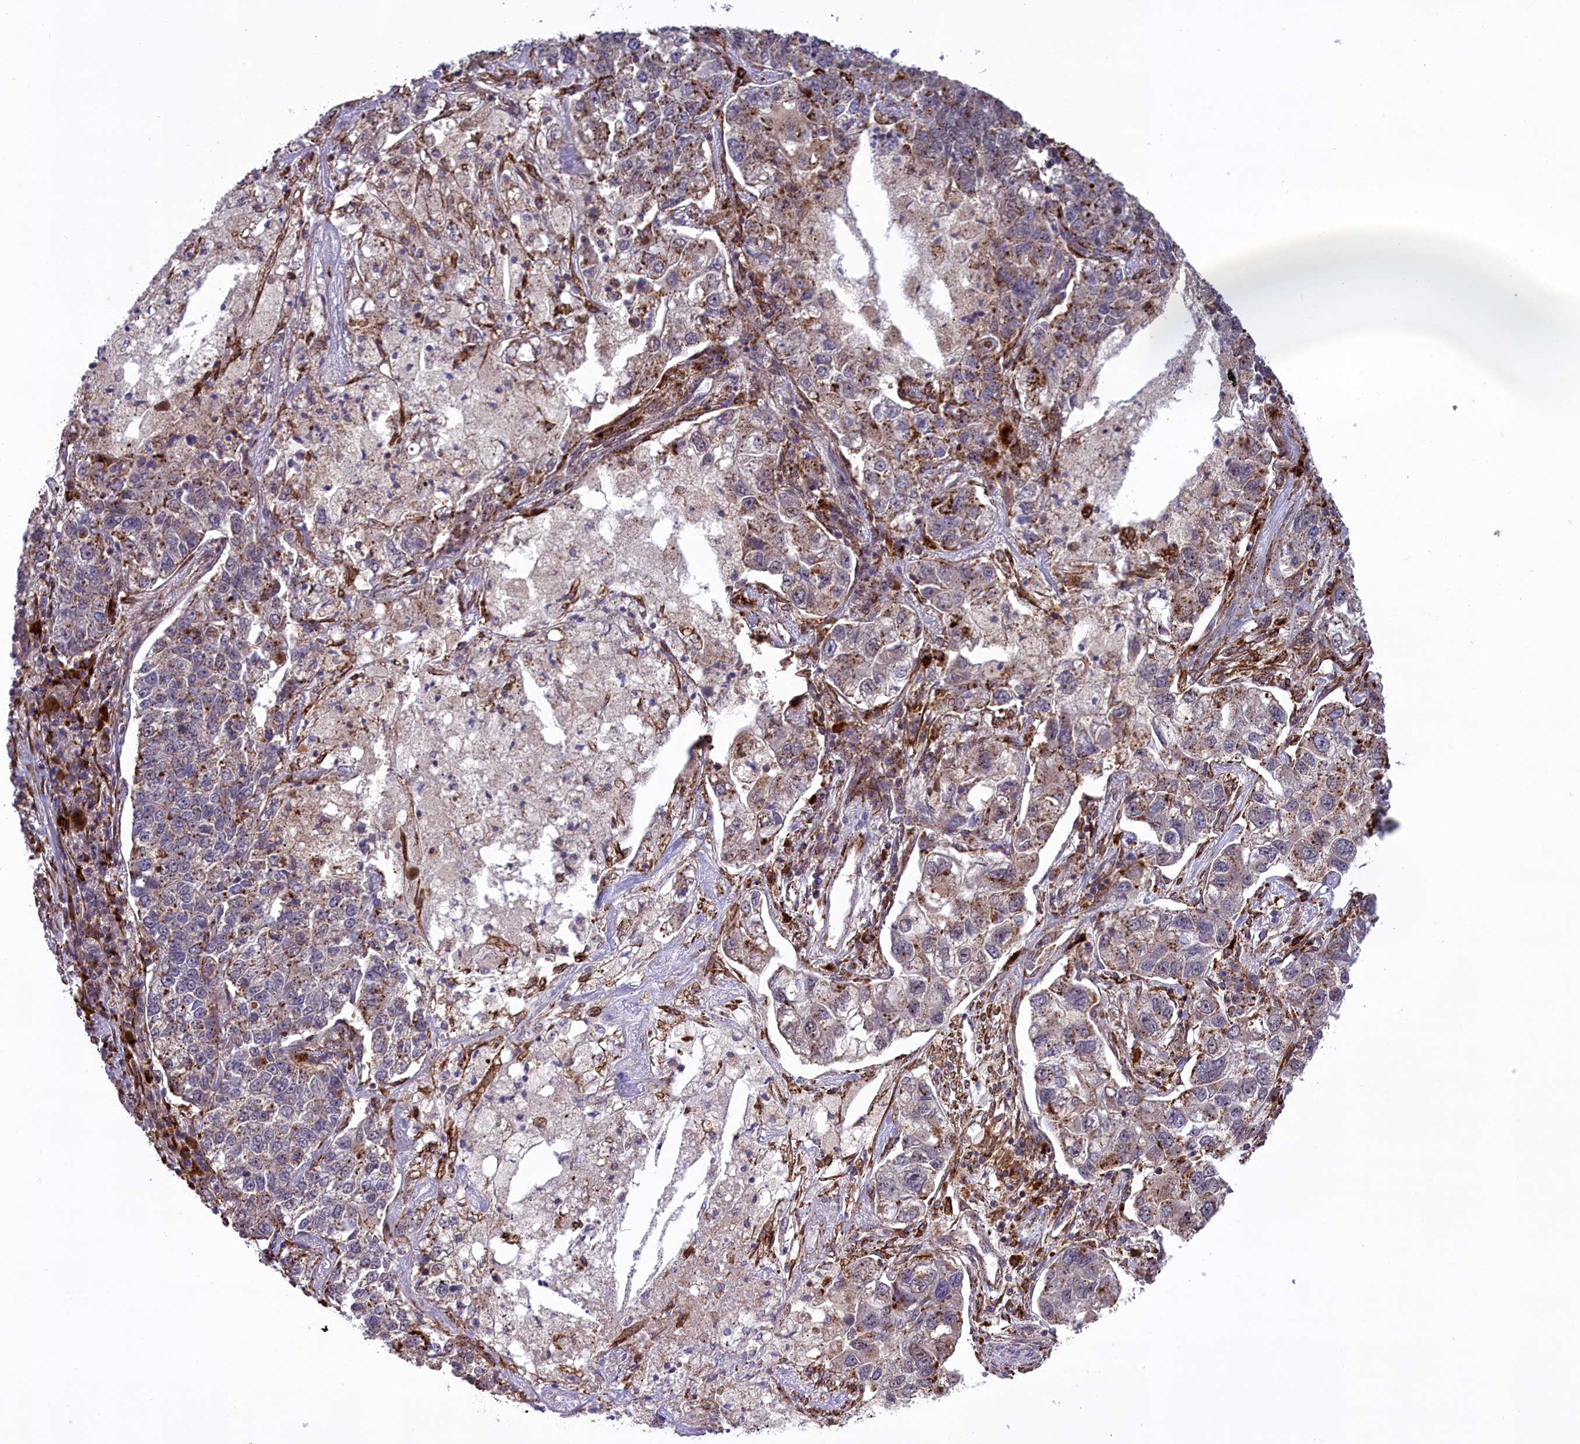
{"staining": {"intensity": "moderate", "quantity": "25%-75%", "location": "cytoplasmic/membranous"}, "tissue": "lung cancer", "cell_type": "Tumor cells", "image_type": "cancer", "snomed": [{"axis": "morphology", "description": "Adenocarcinoma, NOS"}, {"axis": "topography", "description": "Lung"}], "caption": "Human adenocarcinoma (lung) stained for a protein (brown) shows moderate cytoplasmic/membranous positive positivity in about 25%-75% of tumor cells.", "gene": "MAN2B1", "patient": {"sex": "male", "age": 49}}